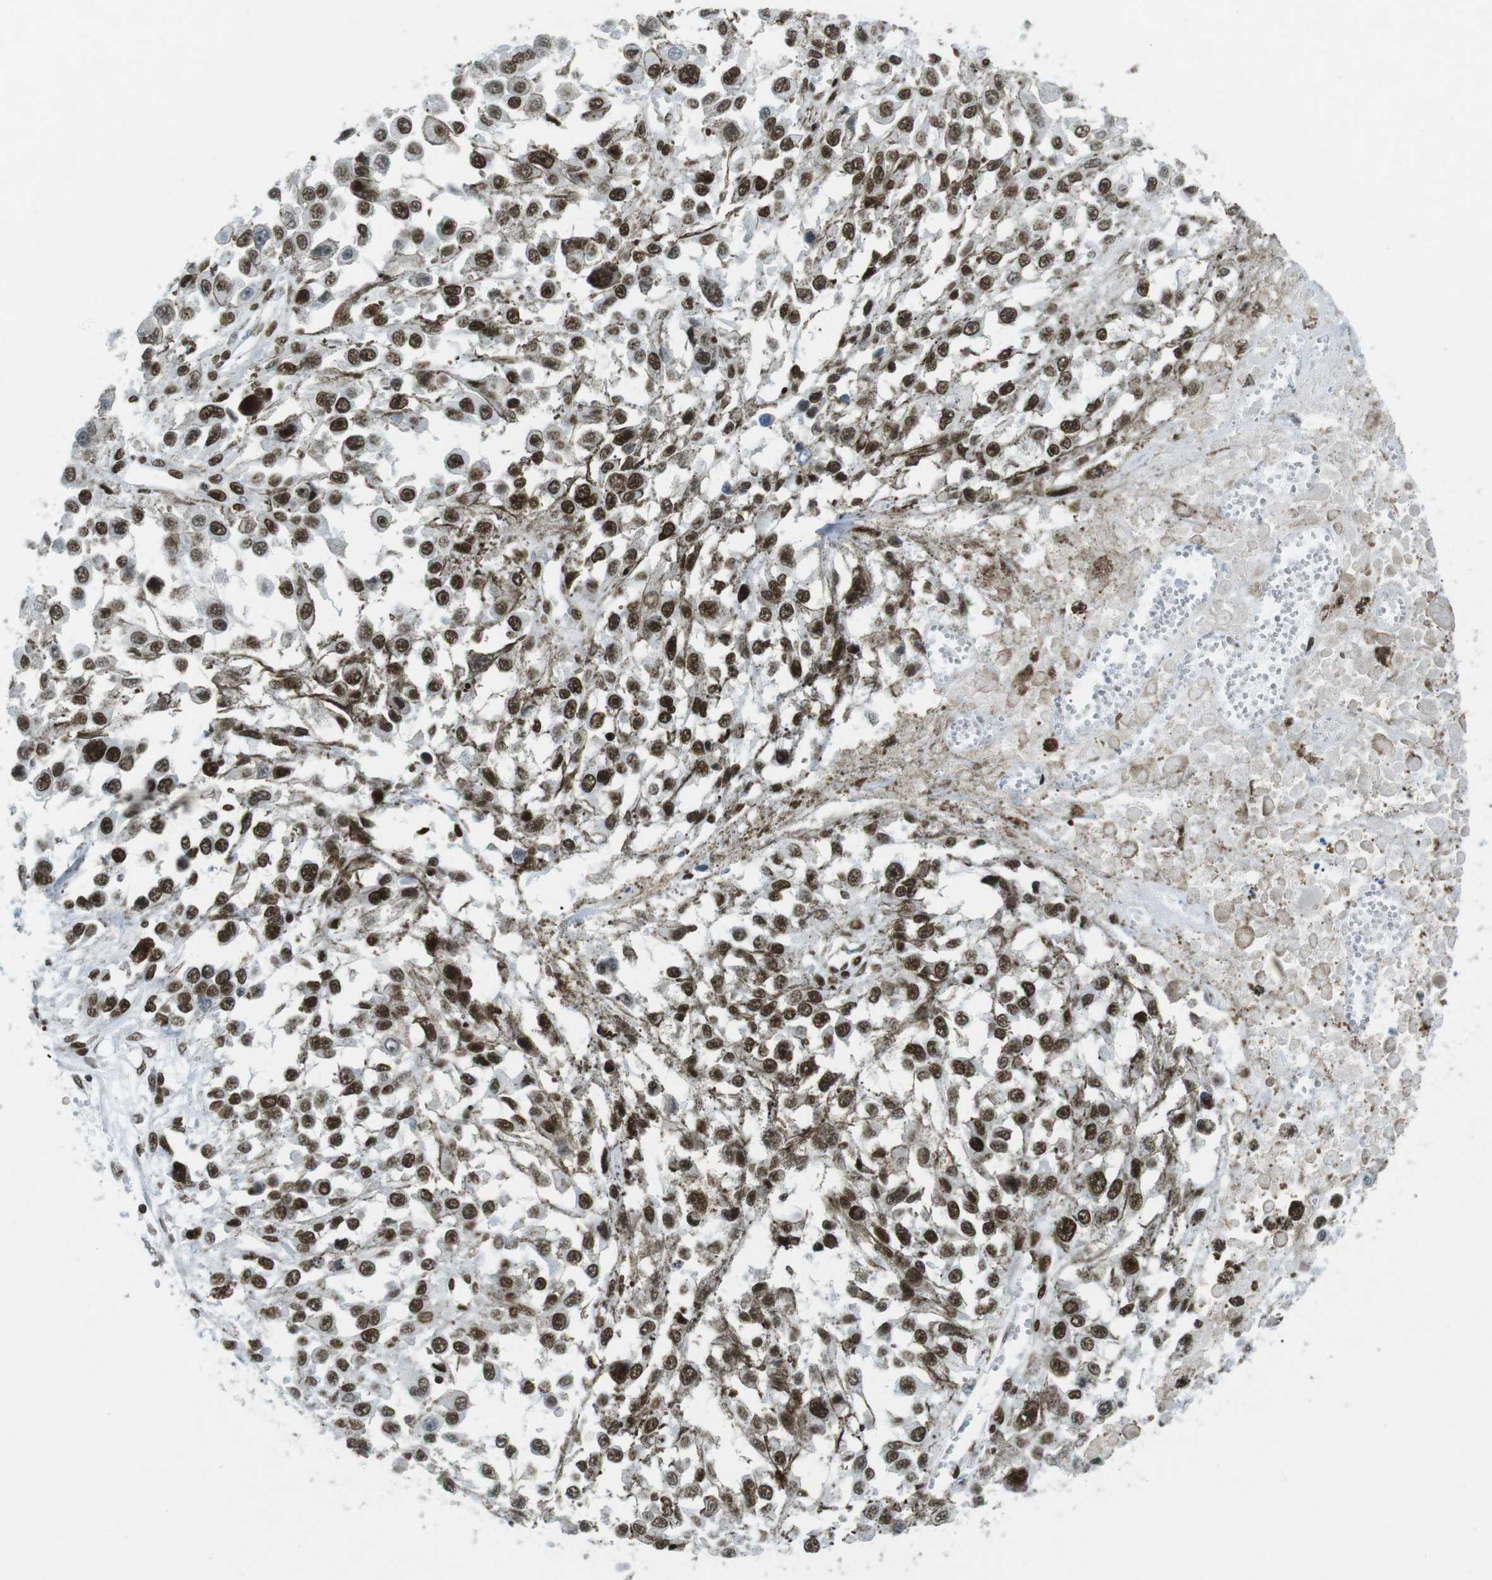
{"staining": {"intensity": "strong", "quantity": ">75%", "location": "nuclear"}, "tissue": "melanoma", "cell_type": "Tumor cells", "image_type": "cancer", "snomed": [{"axis": "morphology", "description": "Malignant melanoma, Metastatic site"}, {"axis": "topography", "description": "Lymph node"}], "caption": "Melanoma stained for a protein exhibits strong nuclear positivity in tumor cells. Nuclei are stained in blue.", "gene": "ARID1A", "patient": {"sex": "male", "age": 59}}